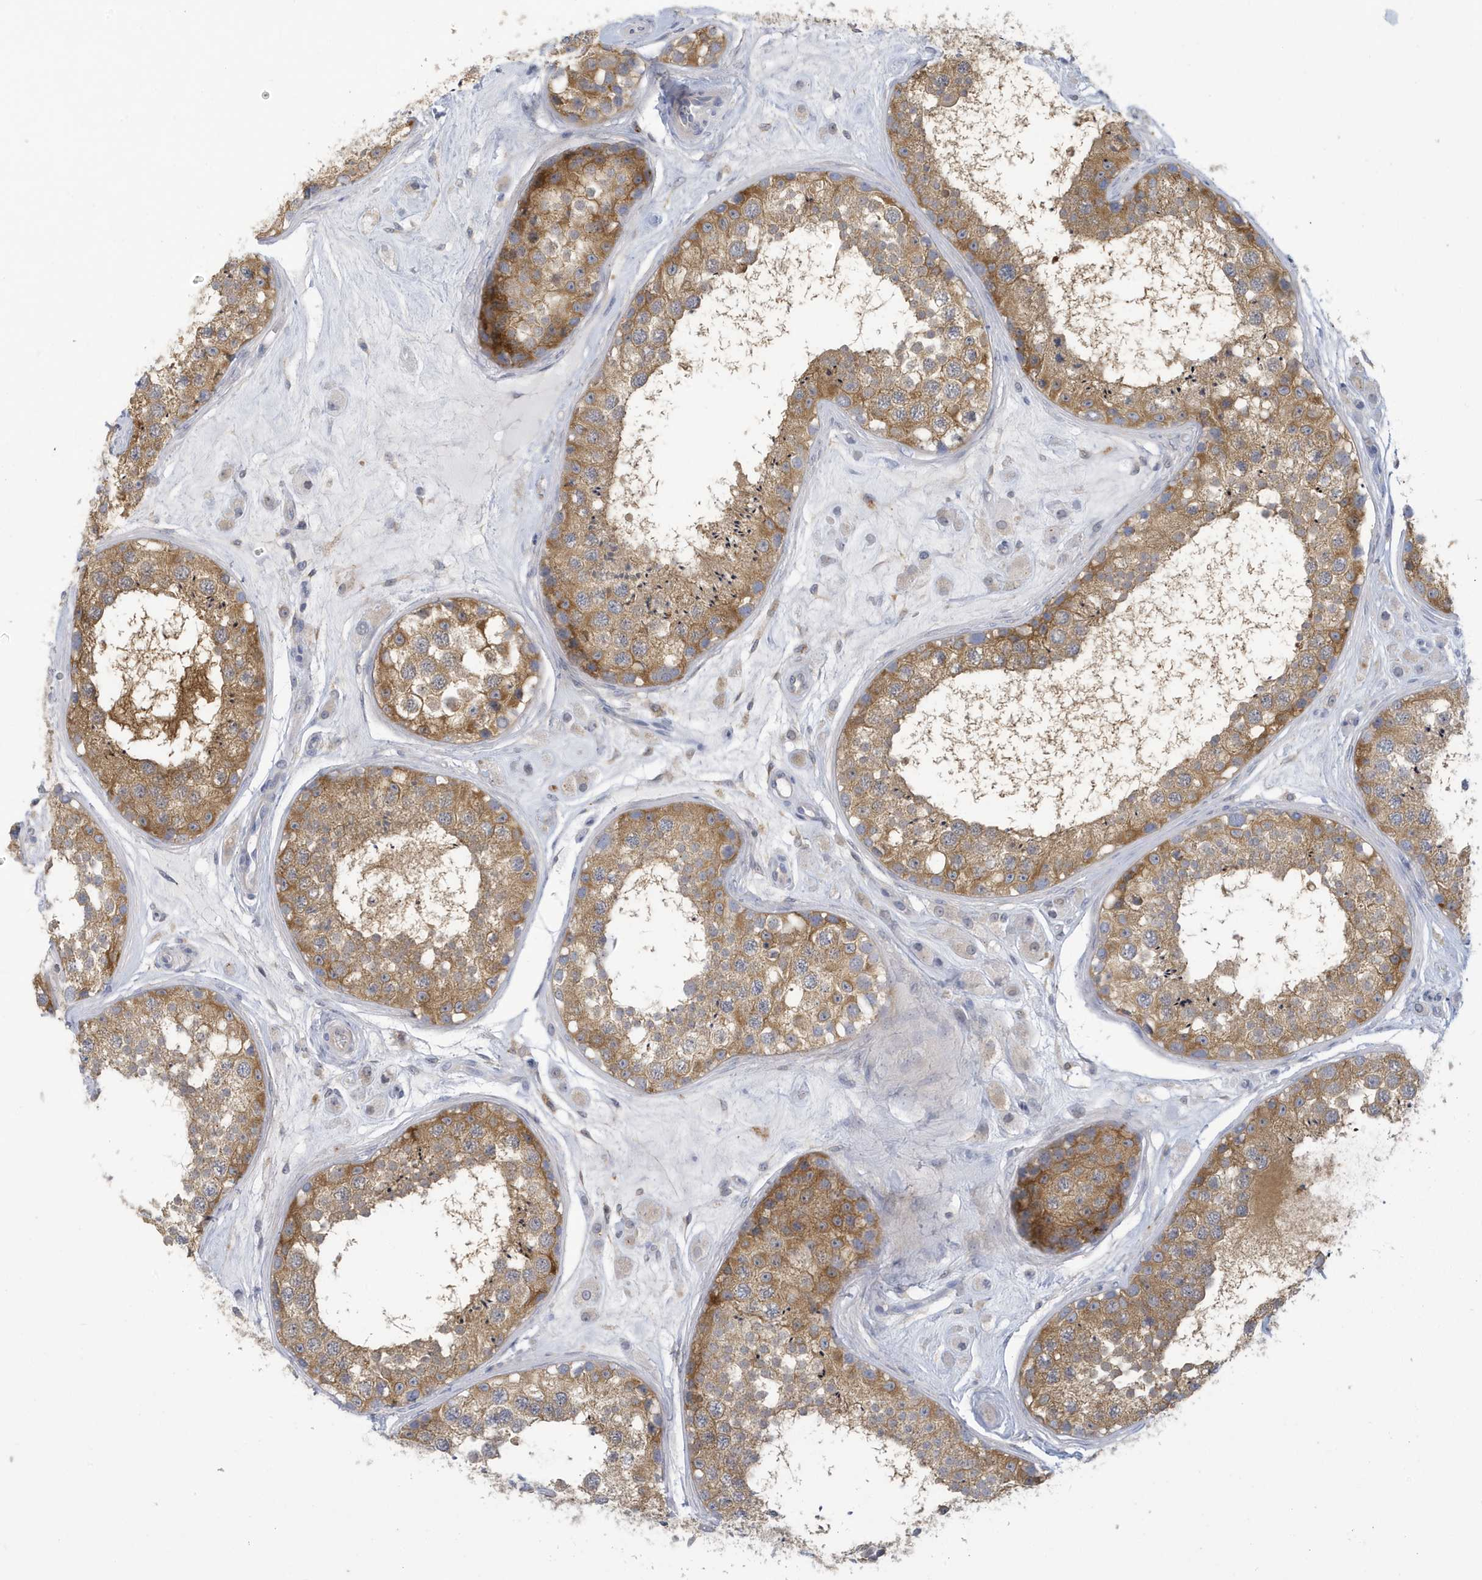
{"staining": {"intensity": "moderate", "quantity": ">75%", "location": "cytoplasmic/membranous"}, "tissue": "testis", "cell_type": "Cells in seminiferous ducts", "image_type": "normal", "snomed": [{"axis": "morphology", "description": "Normal tissue, NOS"}, {"axis": "topography", "description": "Testis"}], "caption": "DAB (3,3'-diaminobenzidine) immunohistochemical staining of unremarkable testis demonstrates moderate cytoplasmic/membranous protein expression in approximately >75% of cells in seminiferous ducts.", "gene": "VTA1", "patient": {"sex": "male", "age": 25}}